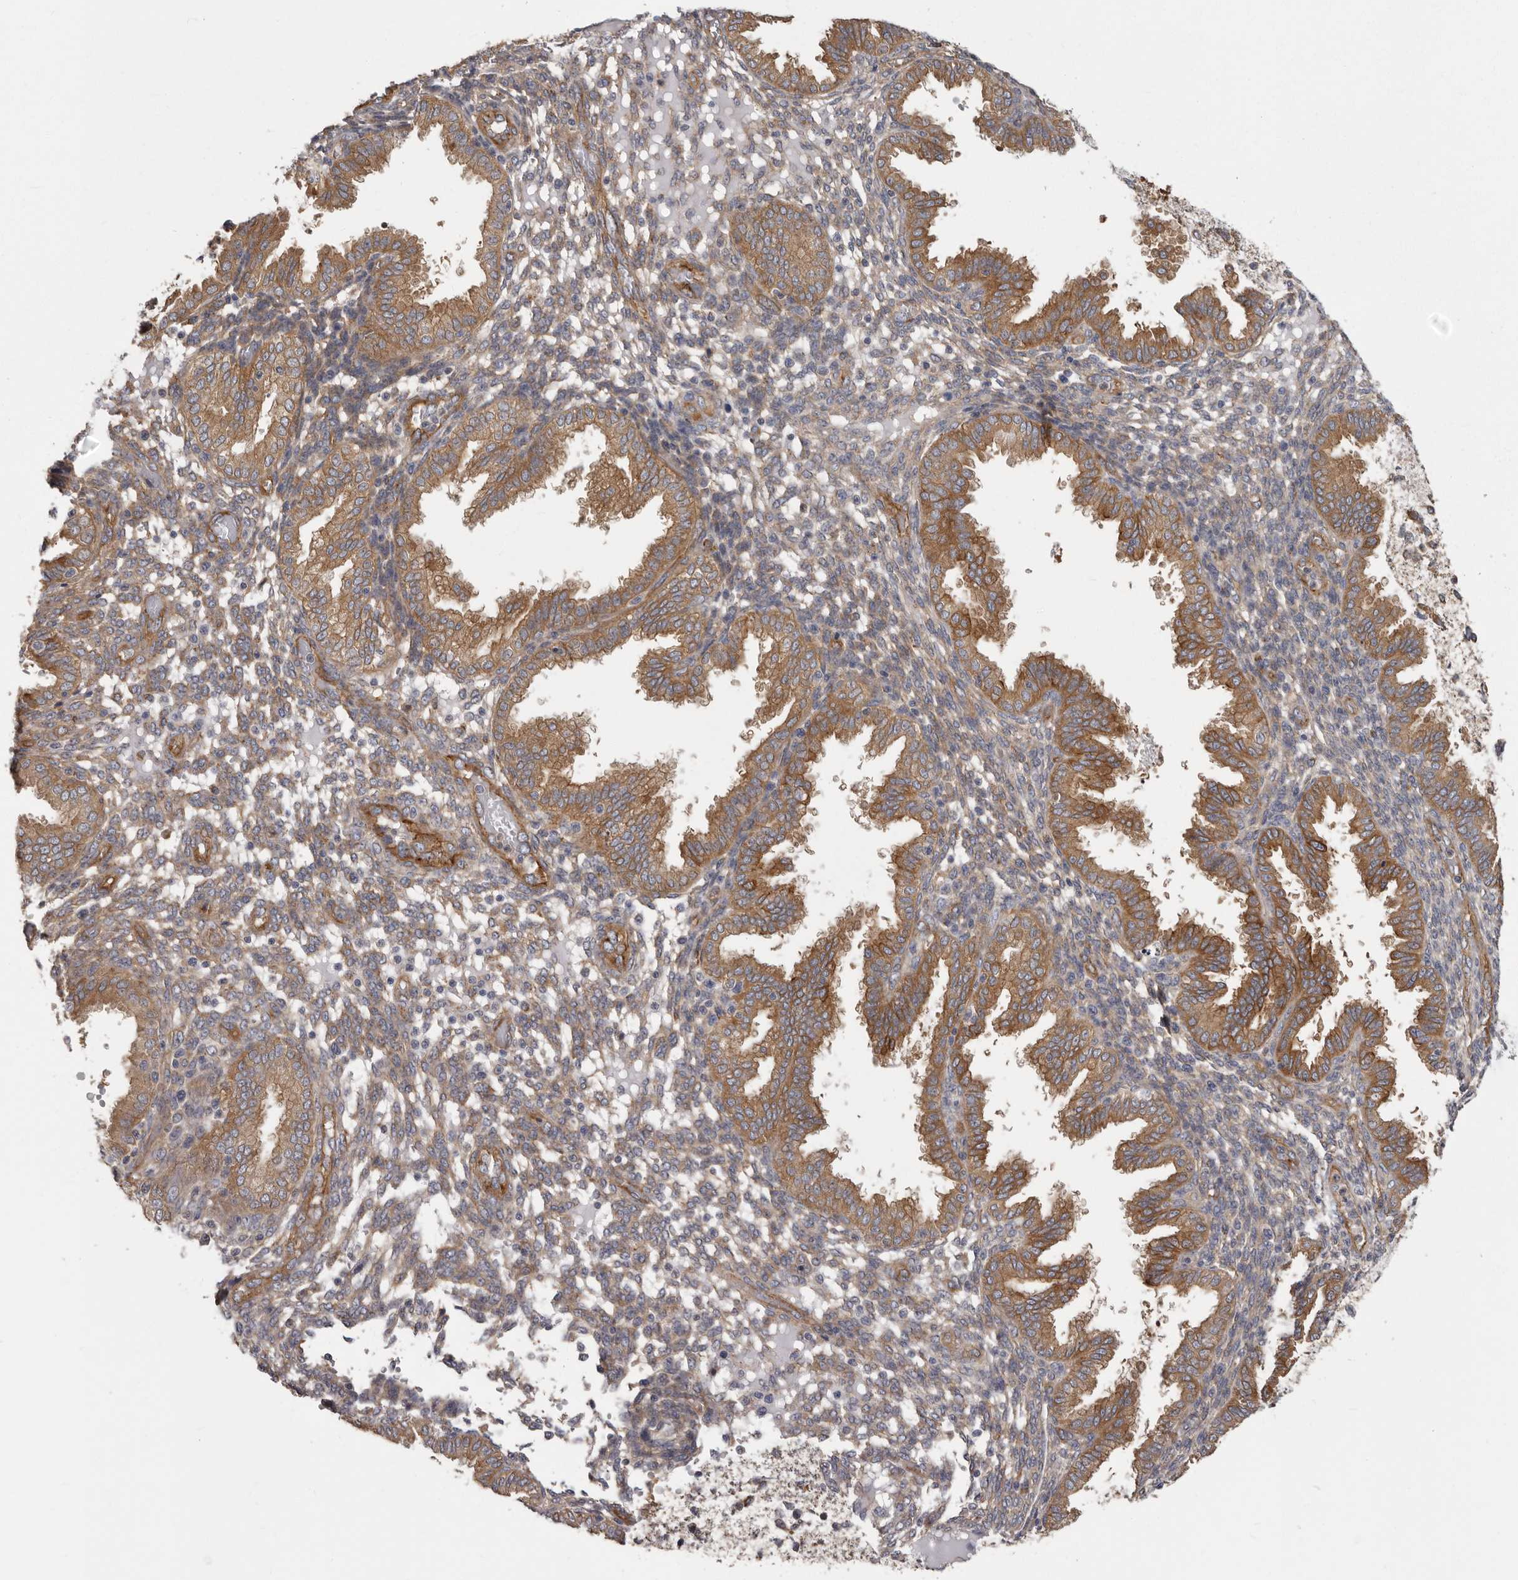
{"staining": {"intensity": "moderate", "quantity": "25%-75%", "location": "cytoplasmic/membranous"}, "tissue": "endometrium", "cell_type": "Cells in endometrial stroma", "image_type": "normal", "snomed": [{"axis": "morphology", "description": "Normal tissue, NOS"}, {"axis": "topography", "description": "Endometrium"}], "caption": "Immunohistochemistry (IHC) staining of benign endometrium, which shows medium levels of moderate cytoplasmic/membranous expression in about 25%-75% of cells in endometrial stroma indicating moderate cytoplasmic/membranous protein expression. The staining was performed using DAB (3,3'-diaminobenzidine) (brown) for protein detection and nuclei were counterstained in hematoxylin (blue).", "gene": "ENAH", "patient": {"sex": "female", "age": 33}}